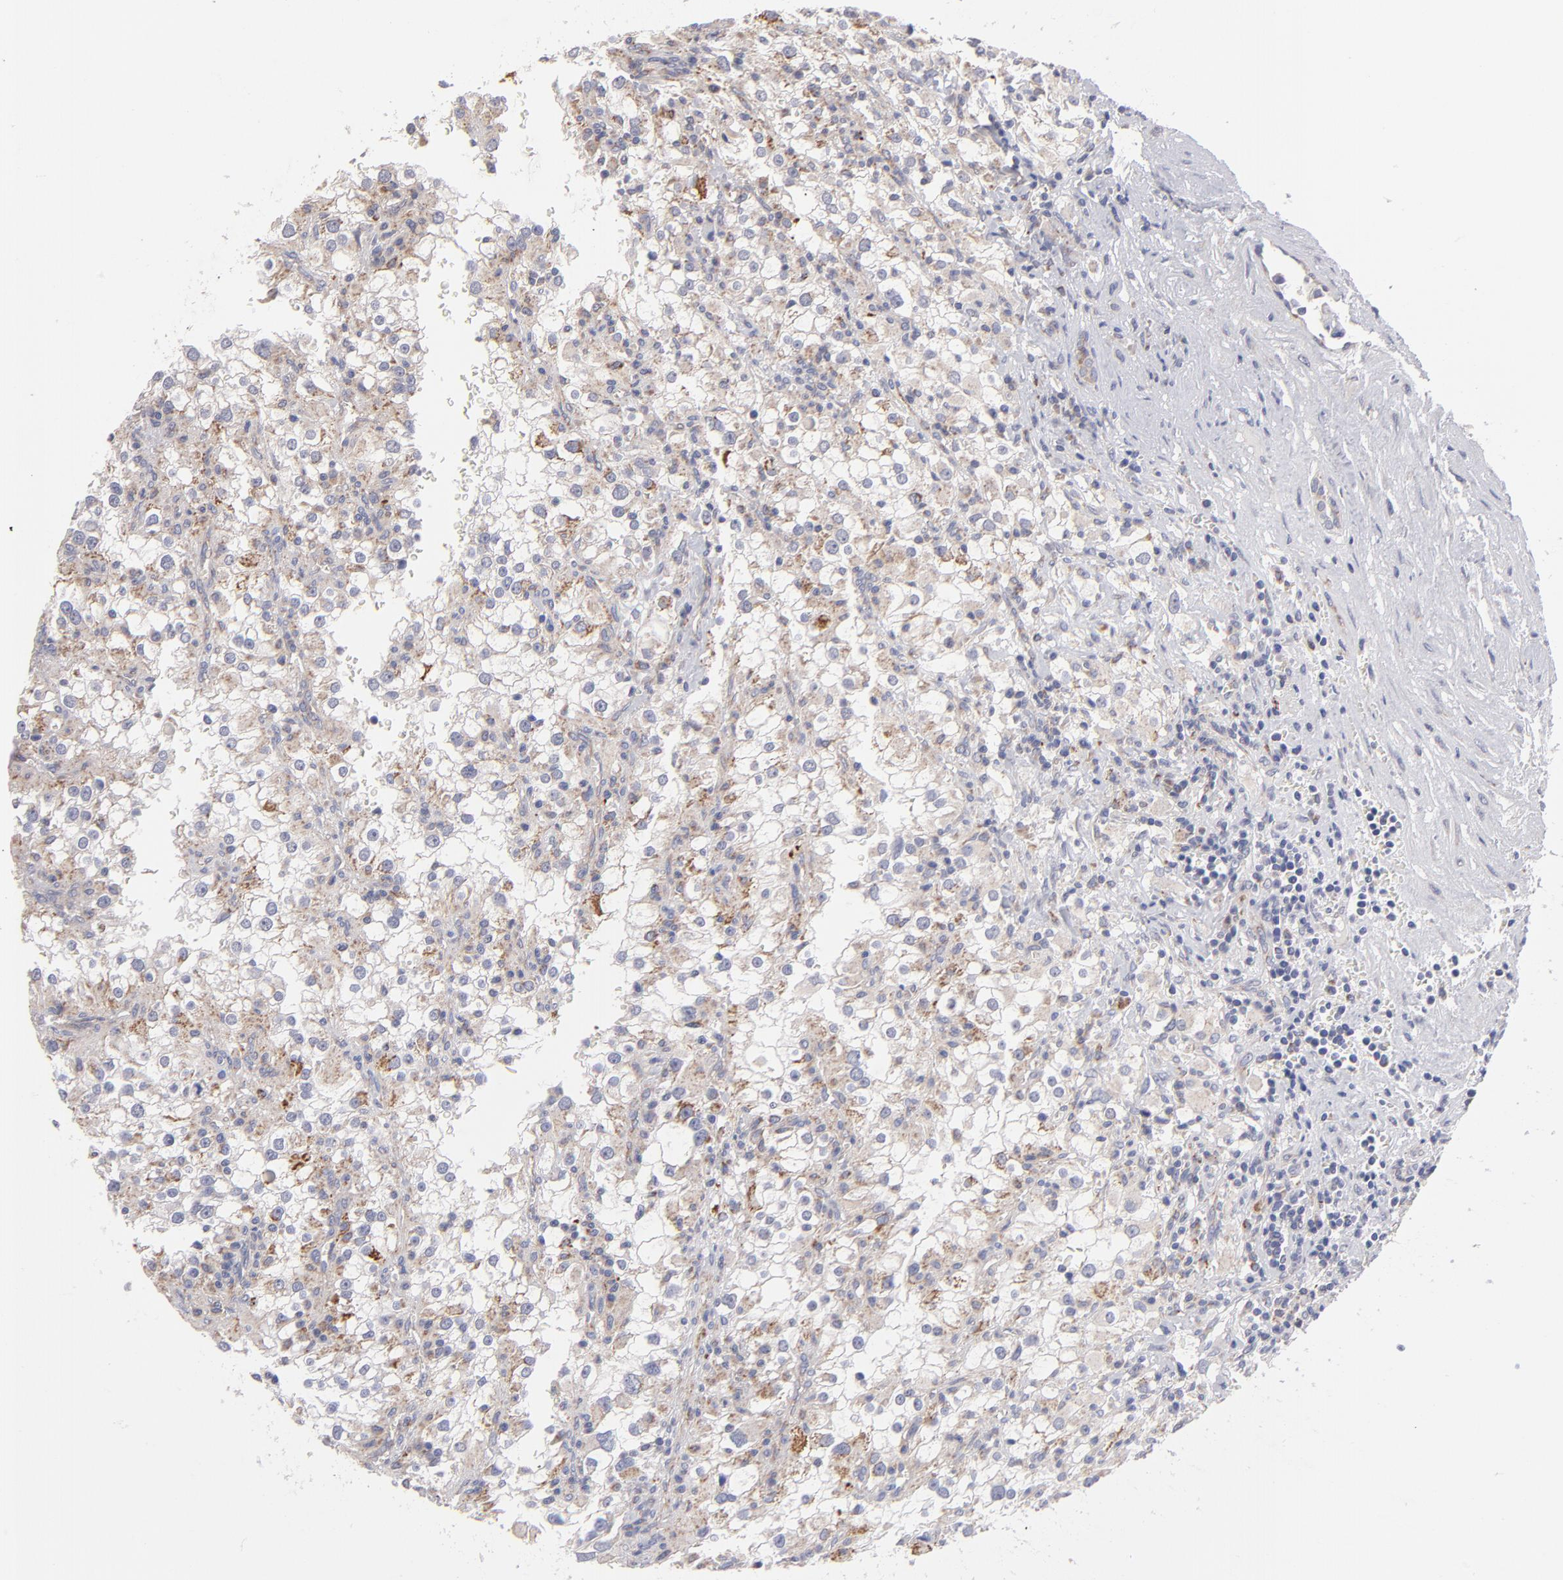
{"staining": {"intensity": "moderate", "quantity": ">75%", "location": "cytoplasmic/membranous"}, "tissue": "renal cancer", "cell_type": "Tumor cells", "image_type": "cancer", "snomed": [{"axis": "morphology", "description": "Adenocarcinoma, NOS"}, {"axis": "topography", "description": "Kidney"}], "caption": "Protein expression analysis of human renal cancer (adenocarcinoma) reveals moderate cytoplasmic/membranous expression in approximately >75% of tumor cells.", "gene": "HCCS", "patient": {"sex": "female", "age": 52}}